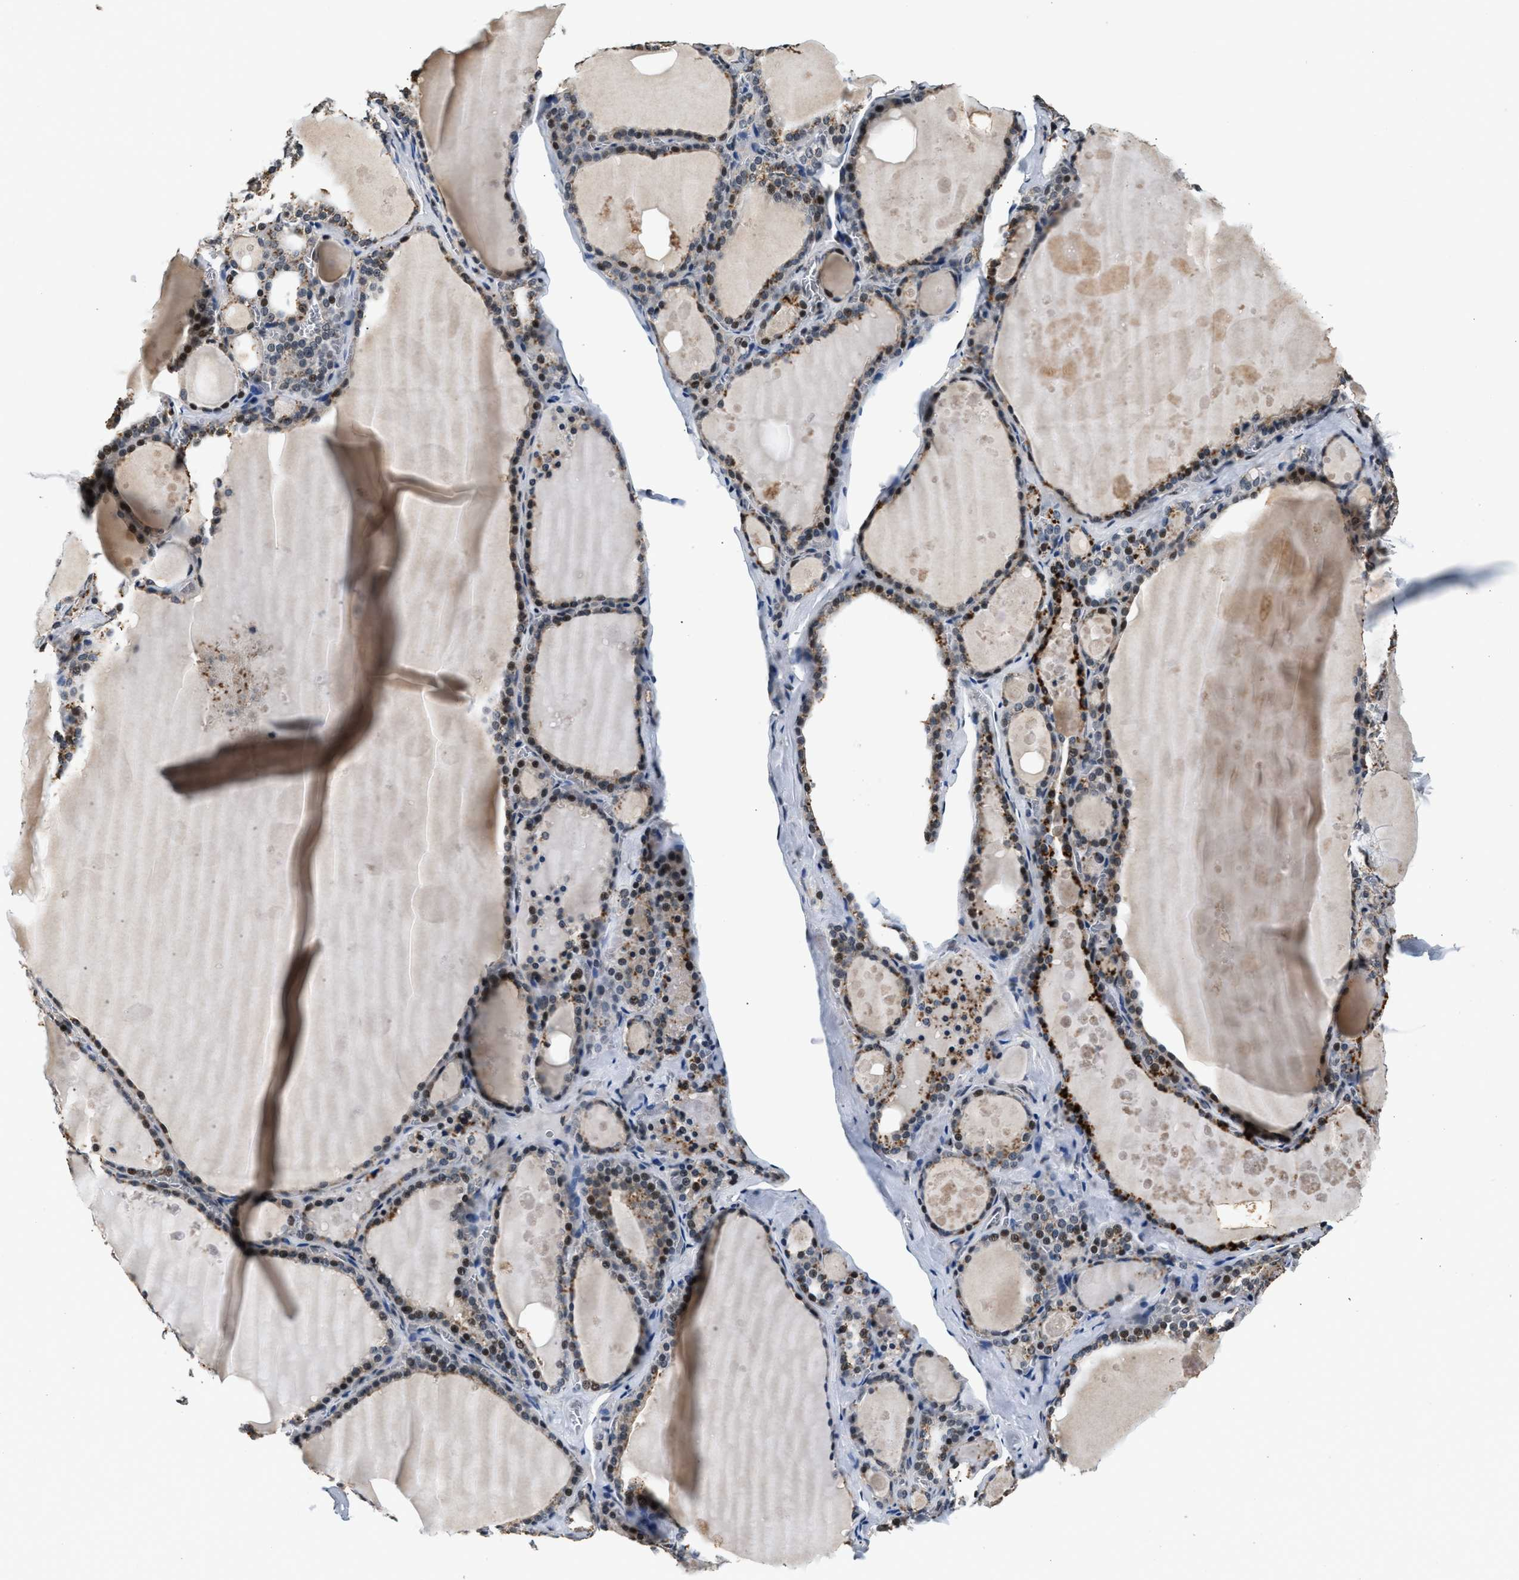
{"staining": {"intensity": "moderate", "quantity": ">75%", "location": "cytoplasmic/membranous,nuclear"}, "tissue": "thyroid gland", "cell_type": "Glandular cells", "image_type": "normal", "snomed": [{"axis": "morphology", "description": "Normal tissue, NOS"}, {"axis": "topography", "description": "Thyroid gland"}], "caption": "Immunohistochemistry staining of normal thyroid gland, which exhibits medium levels of moderate cytoplasmic/membranous,nuclear staining in approximately >75% of glandular cells indicating moderate cytoplasmic/membranous,nuclear protein staining. The staining was performed using DAB (brown) for protein detection and nuclei were counterstained in hematoxylin (blue).", "gene": "RBM33", "patient": {"sex": "male", "age": 56}}